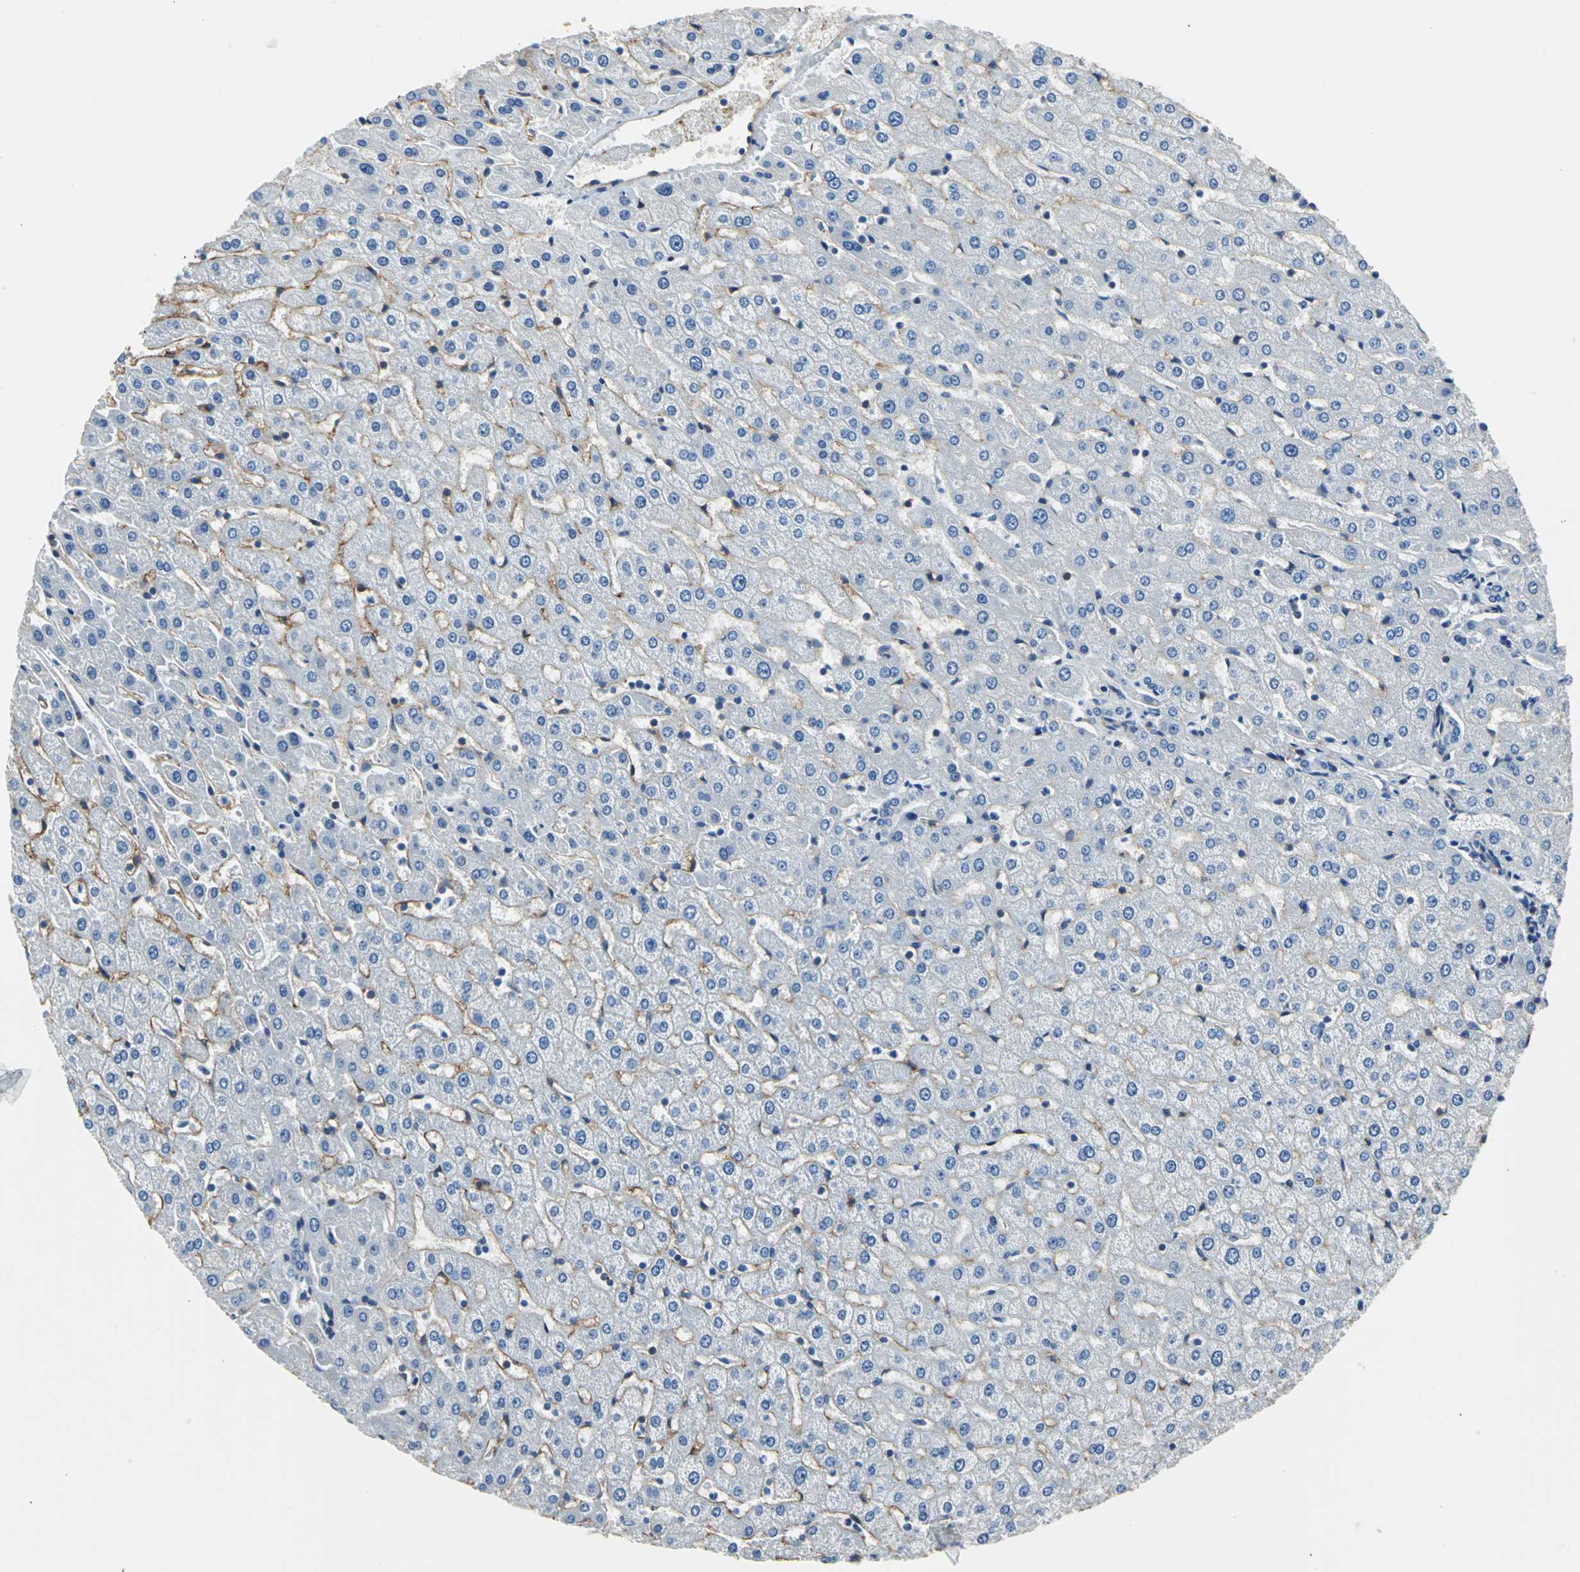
{"staining": {"intensity": "negative", "quantity": "none", "location": "none"}, "tissue": "liver", "cell_type": "Cholangiocytes", "image_type": "normal", "snomed": [{"axis": "morphology", "description": "Normal tissue, NOS"}, {"axis": "morphology", "description": "Fibrosis, NOS"}, {"axis": "topography", "description": "Liver"}], "caption": "DAB immunohistochemical staining of benign human liver demonstrates no significant positivity in cholangiocytes. (IHC, brightfield microscopy, high magnification).", "gene": "AKAP12", "patient": {"sex": "female", "age": 29}}